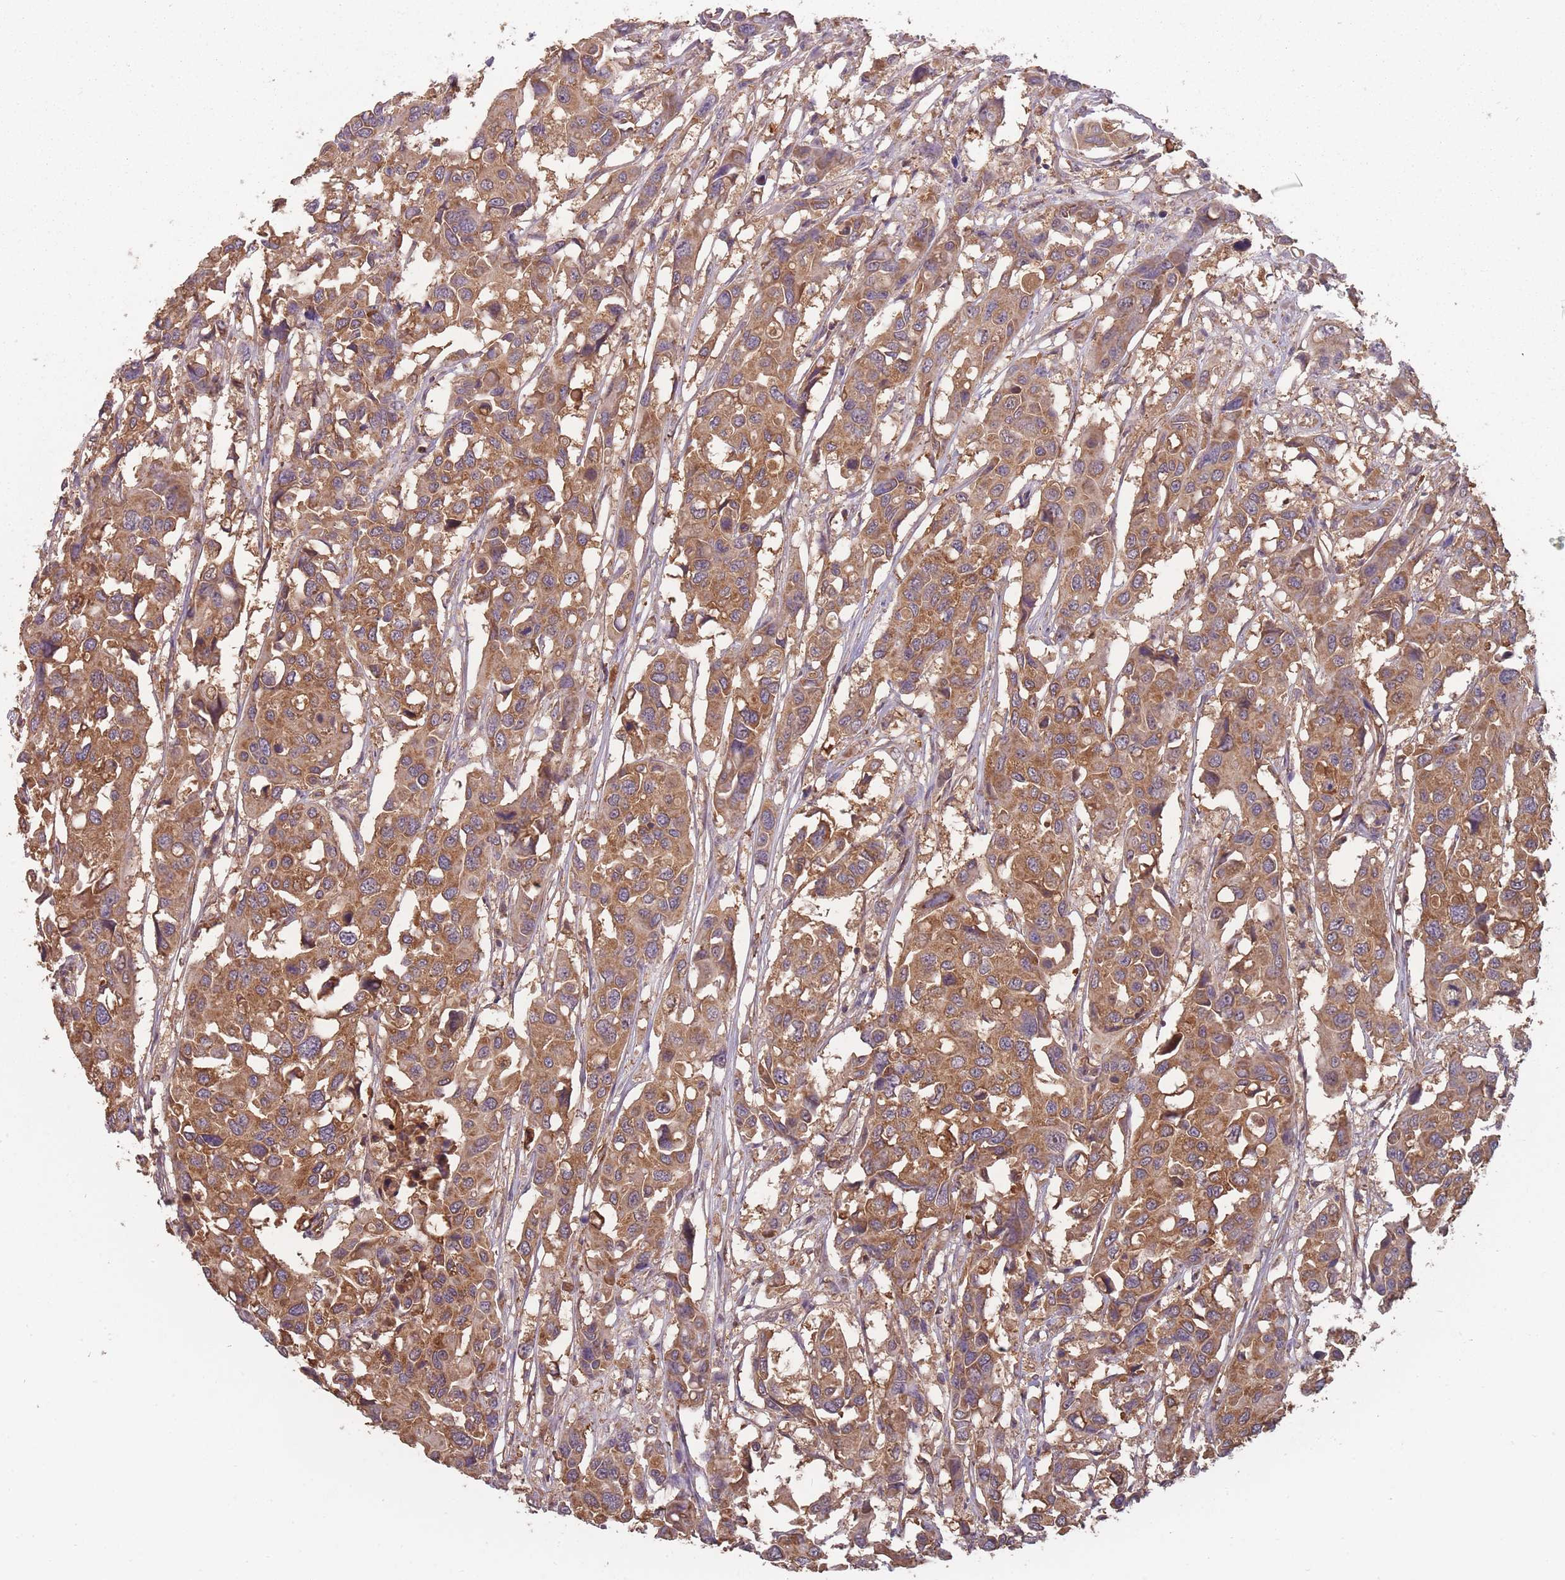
{"staining": {"intensity": "moderate", "quantity": ">75%", "location": "cytoplasmic/membranous"}, "tissue": "colorectal cancer", "cell_type": "Tumor cells", "image_type": "cancer", "snomed": [{"axis": "morphology", "description": "Adenocarcinoma, NOS"}, {"axis": "topography", "description": "Colon"}], "caption": "Immunohistochemical staining of human colorectal cancer (adenocarcinoma) exhibits moderate cytoplasmic/membranous protein expression in about >75% of tumor cells. The protein is shown in brown color, while the nuclei are stained blue.", "gene": "SANBR", "patient": {"sex": "male", "age": 77}}